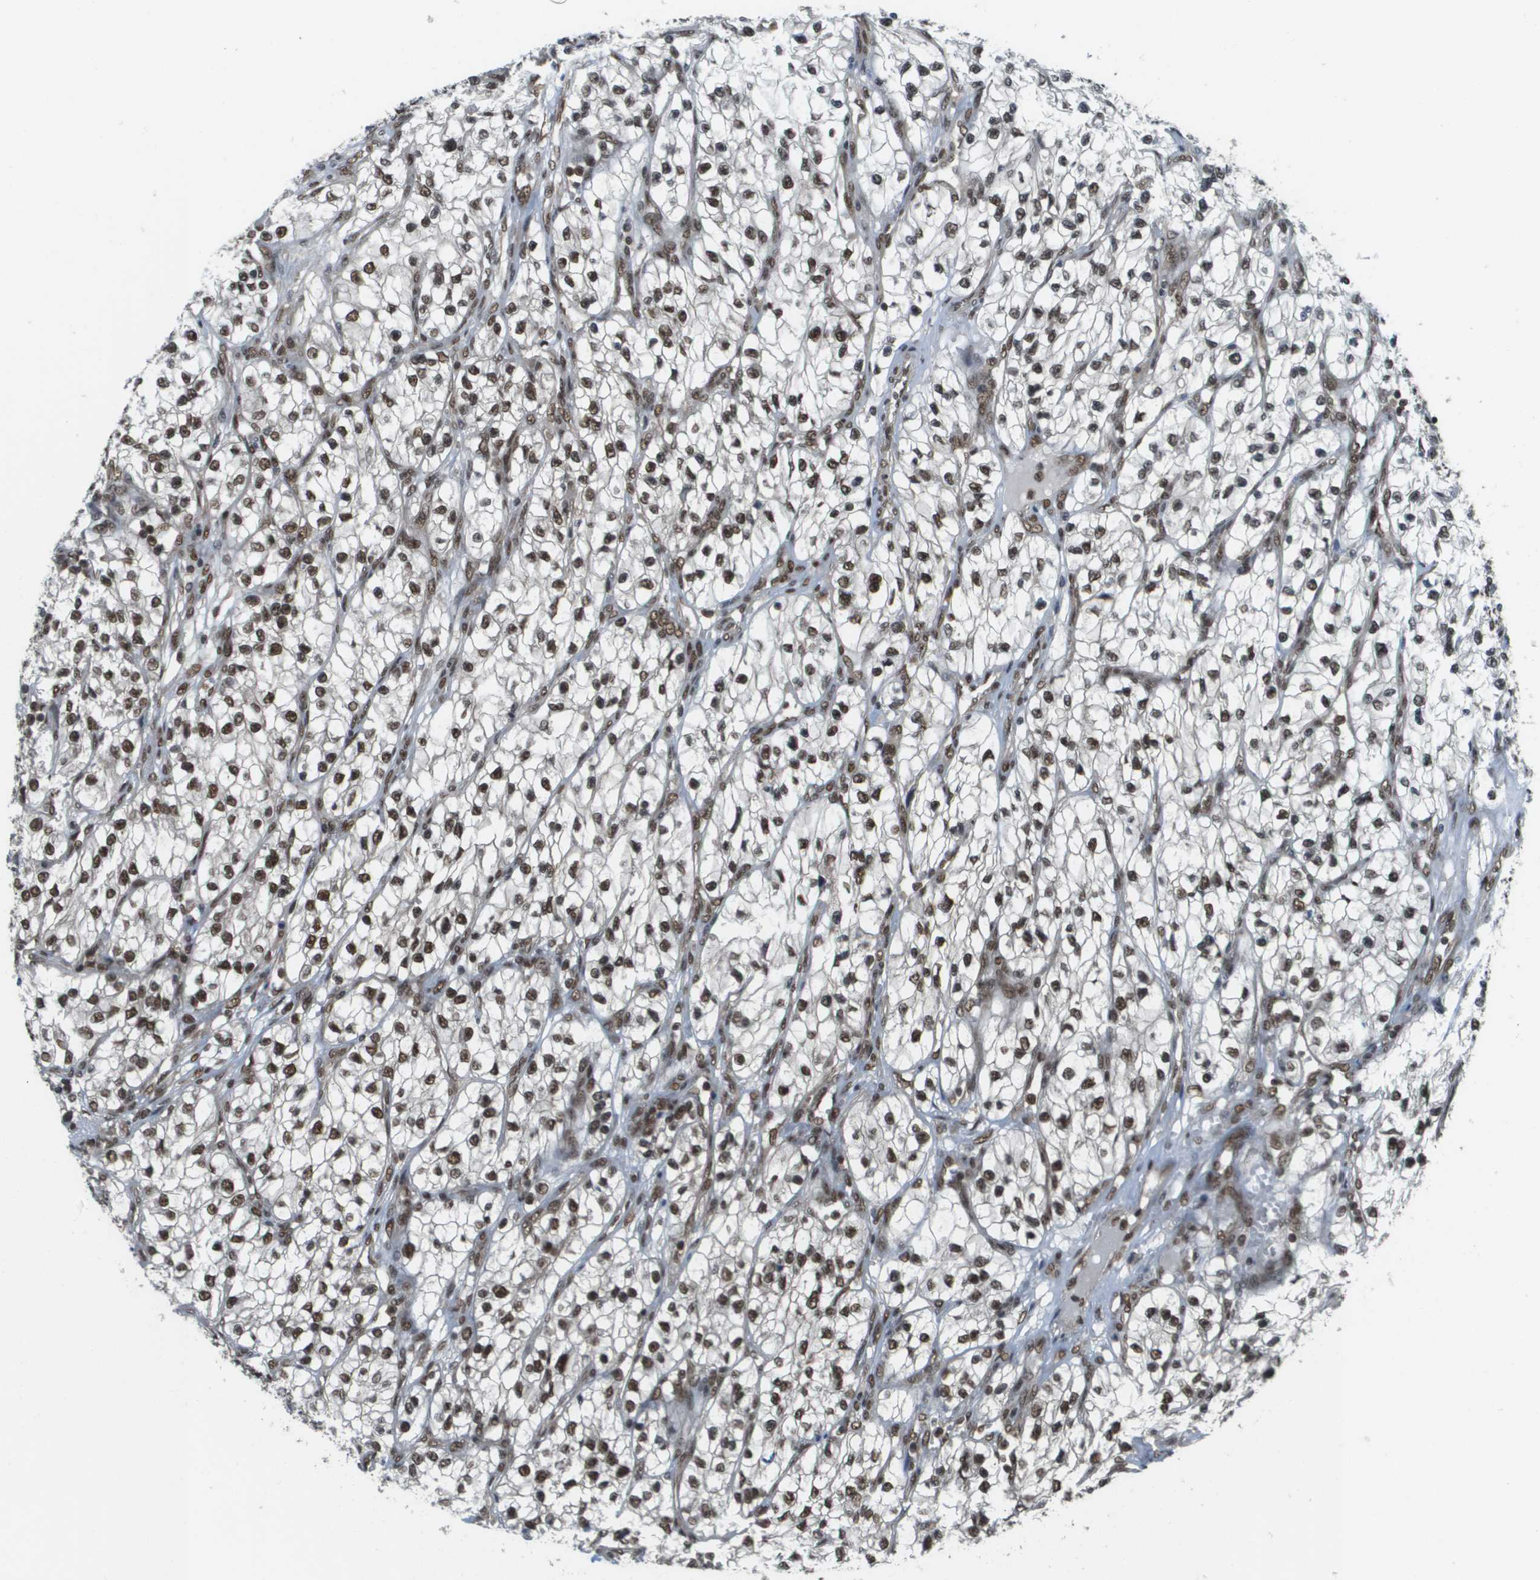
{"staining": {"intensity": "weak", "quantity": "25%-75%", "location": "nuclear"}, "tissue": "renal cancer", "cell_type": "Tumor cells", "image_type": "cancer", "snomed": [{"axis": "morphology", "description": "Adenocarcinoma, NOS"}, {"axis": "topography", "description": "Kidney"}], "caption": "This image demonstrates immunohistochemistry (IHC) staining of human renal adenocarcinoma, with low weak nuclear positivity in about 25%-75% of tumor cells.", "gene": "PRCC", "patient": {"sex": "female", "age": 57}}